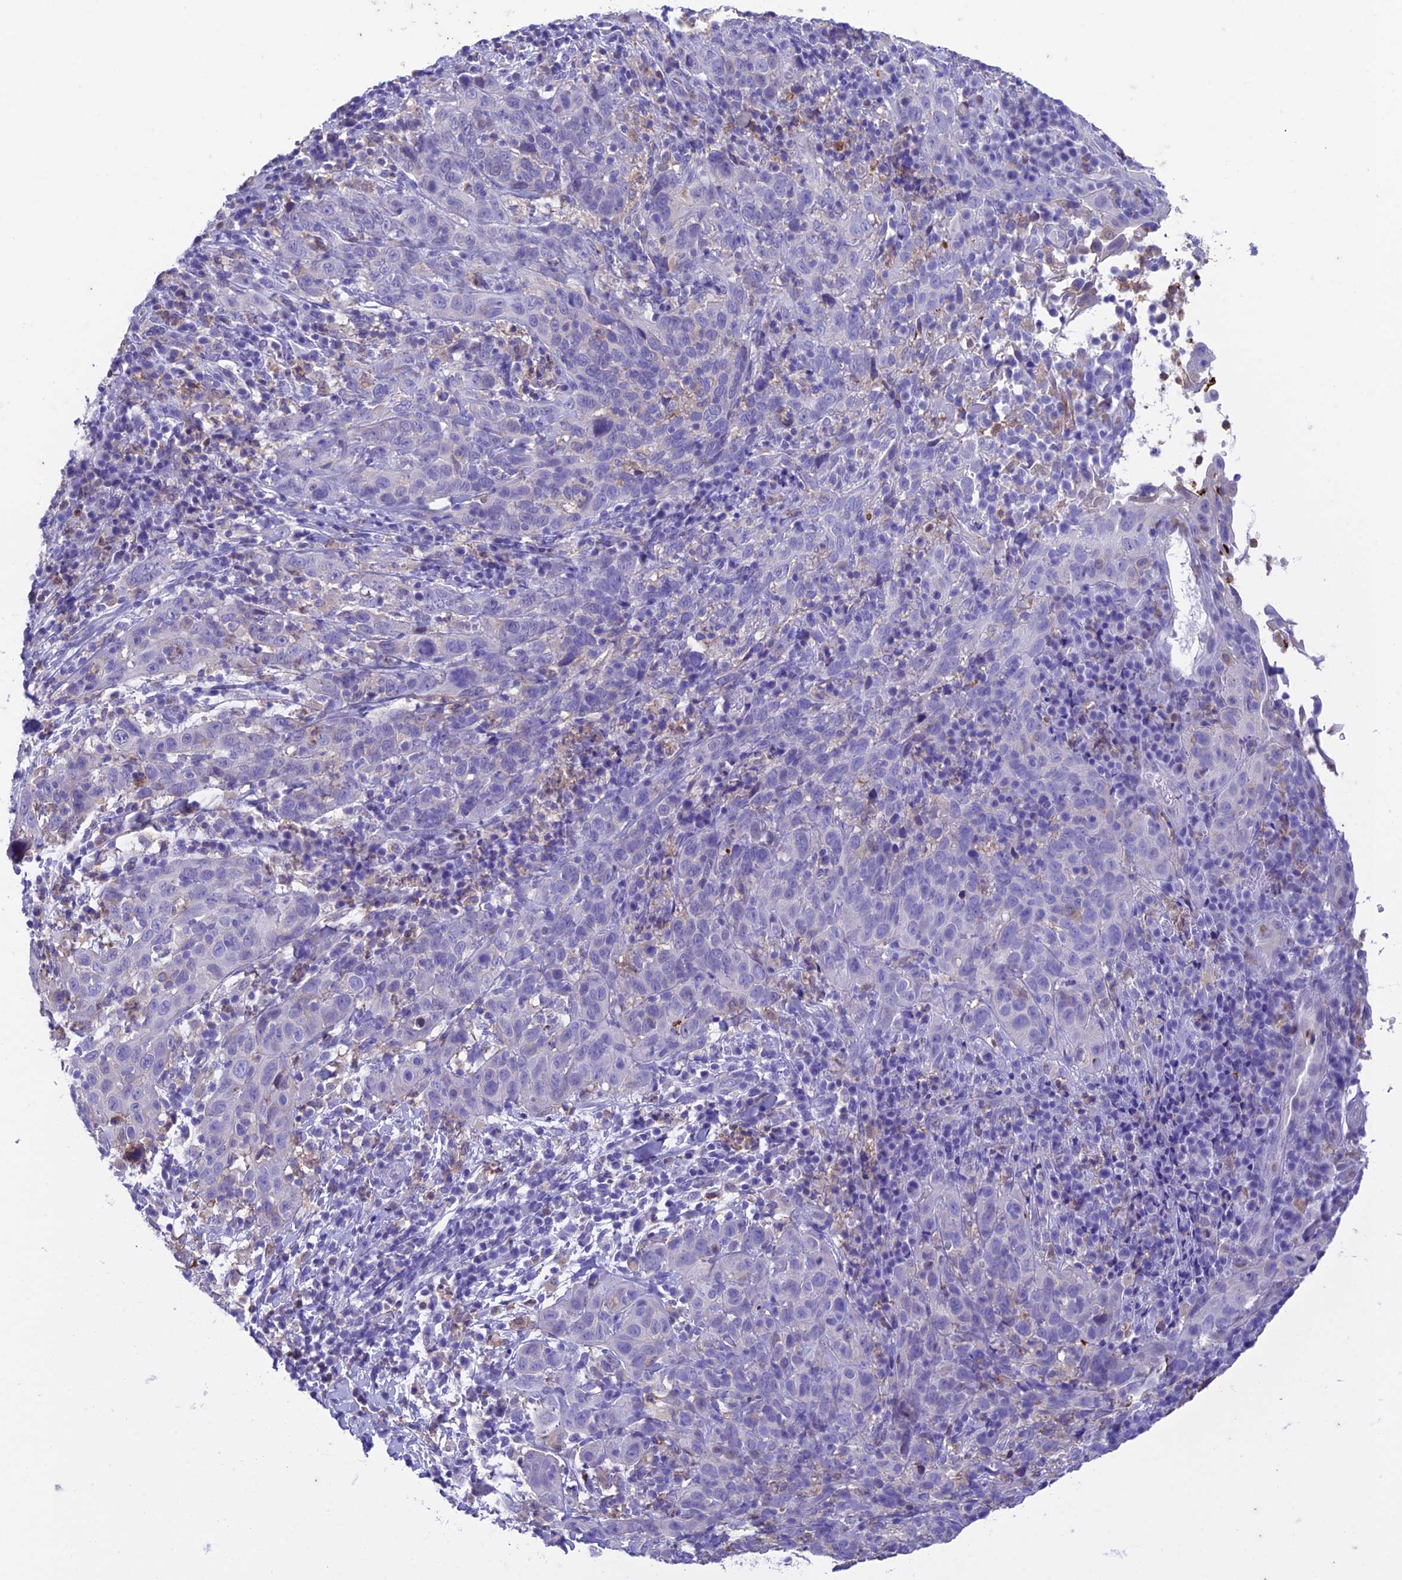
{"staining": {"intensity": "negative", "quantity": "none", "location": "none"}, "tissue": "cervical cancer", "cell_type": "Tumor cells", "image_type": "cancer", "snomed": [{"axis": "morphology", "description": "Squamous cell carcinoma, NOS"}, {"axis": "topography", "description": "Cervix"}], "caption": "The image exhibits no staining of tumor cells in squamous cell carcinoma (cervical).", "gene": "FGF7", "patient": {"sex": "female", "age": 46}}